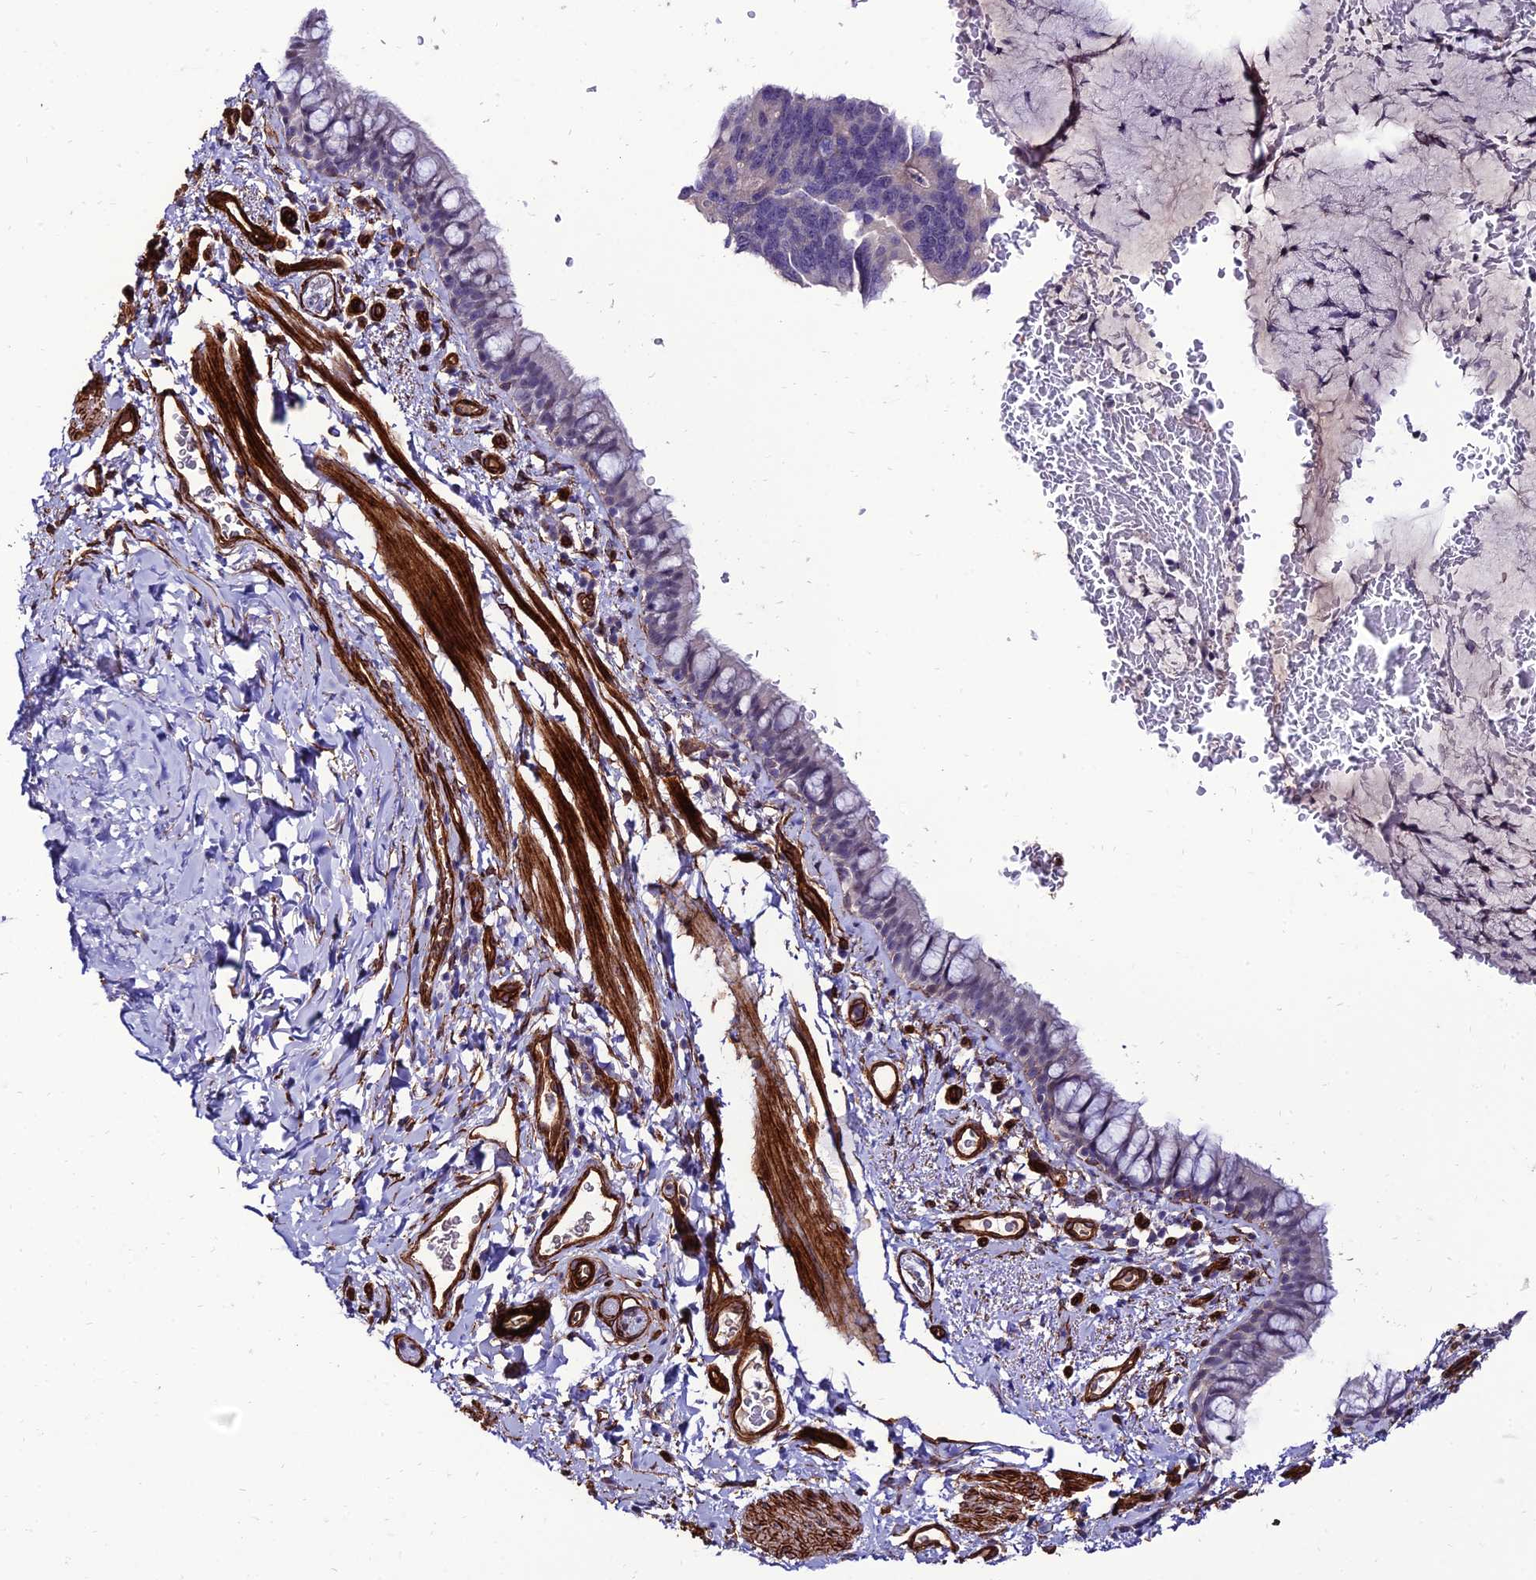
{"staining": {"intensity": "negative", "quantity": "none", "location": "none"}, "tissue": "bronchus", "cell_type": "Respiratory epithelial cells", "image_type": "normal", "snomed": [{"axis": "morphology", "description": "Normal tissue, NOS"}, {"axis": "topography", "description": "Cartilage tissue"}, {"axis": "topography", "description": "Bronchus"}], "caption": "High magnification brightfield microscopy of benign bronchus stained with DAB (3,3'-diaminobenzidine) (brown) and counterstained with hematoxylin (blue): respiratory epithelial cells show no significant positivity.", "gene": "ALDH3B2", "patient": {"sex": "female", "age": 36}}